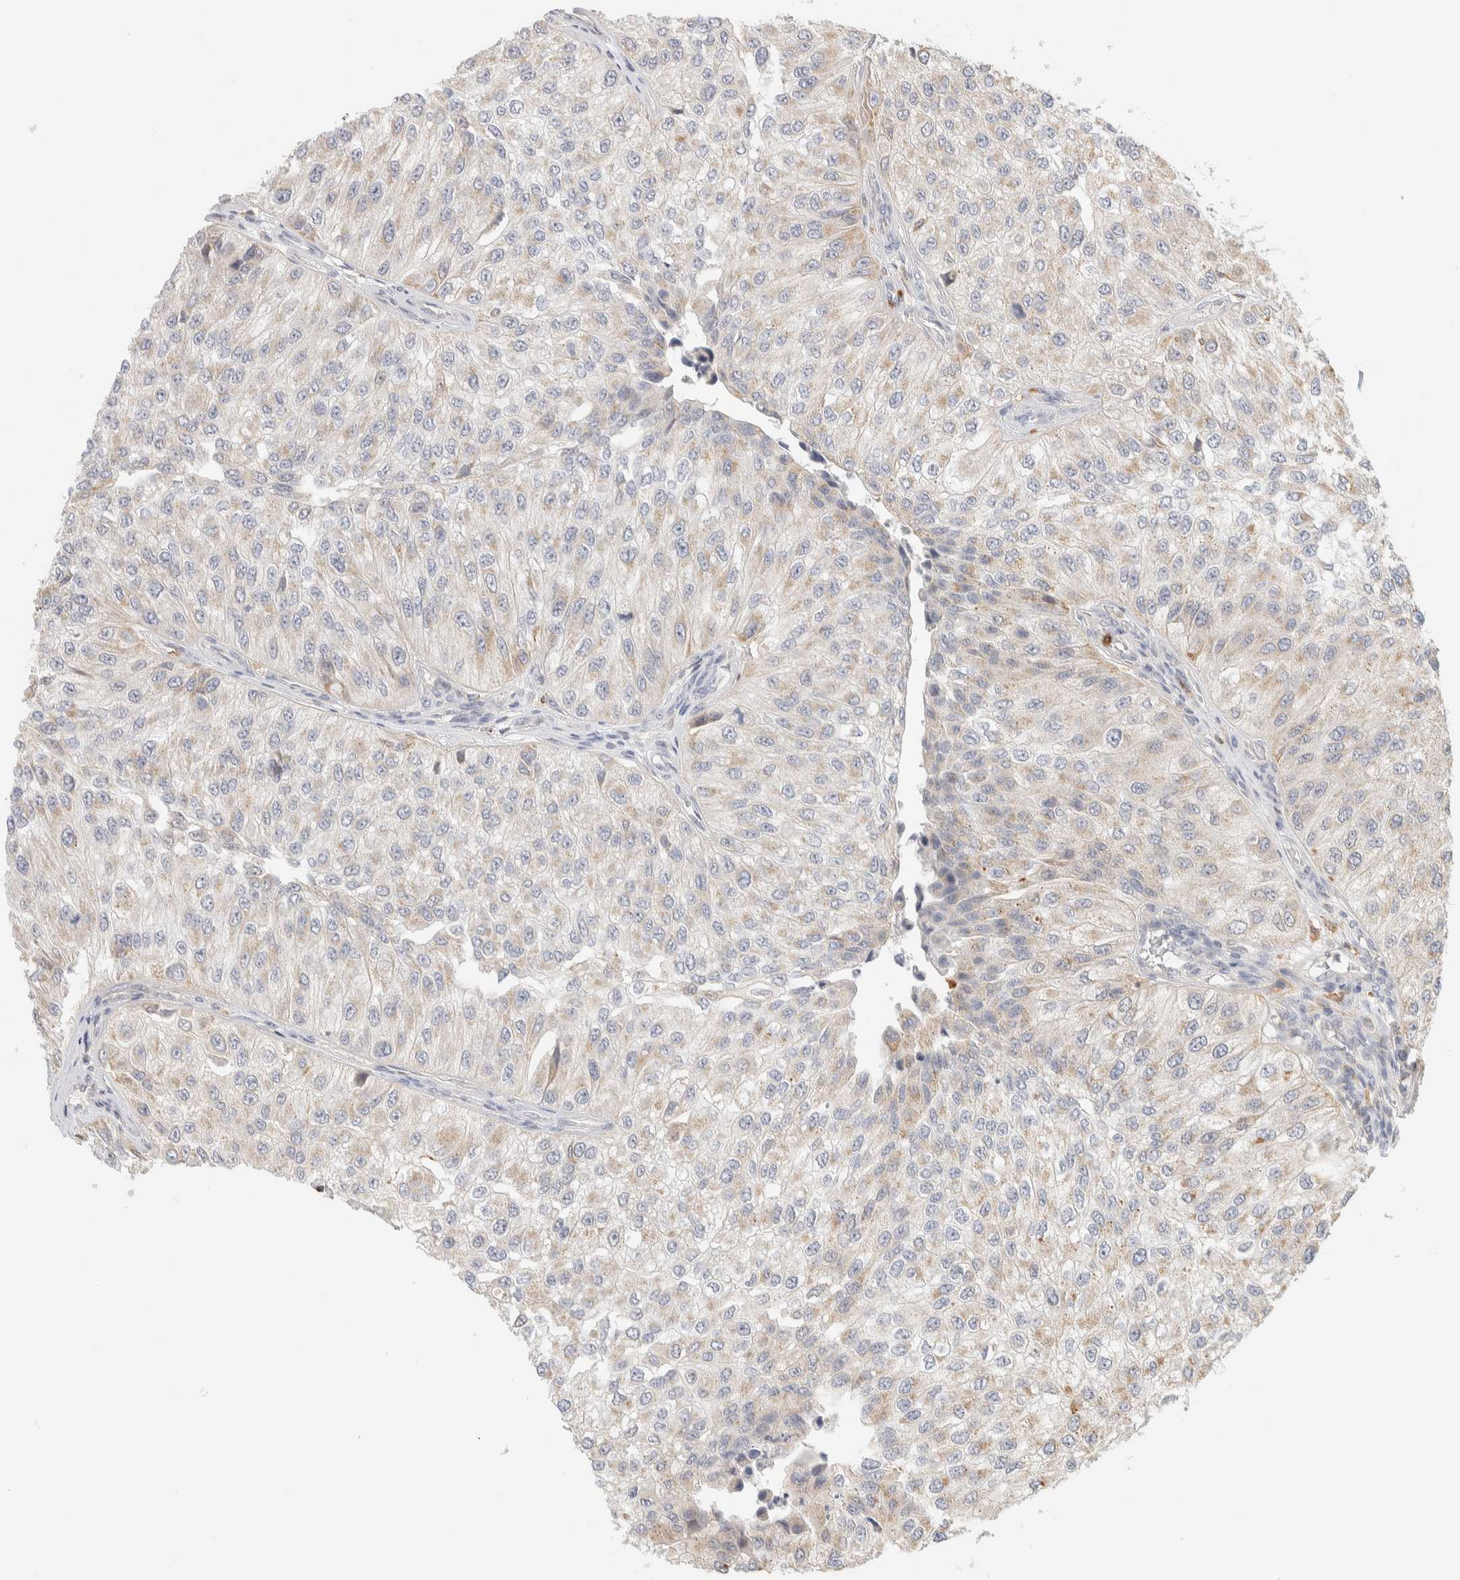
{"staining": {"intensity": "weak", "quantity": "25%-75%", "location": "cytoplasmic/membranous"}, "tissue": "urothelial cancer", "cell_type": "Tumor cells", "image_type": "cancer", "snomed": [{"axis": "morphology", "description": "Urothelial carcinoma, High grade"}, {"axis": "topography", "description": "Kidney"}, {"axis": "topography", "description": "Urinary bladder"}], "caption": "Tumor cells exhibit weak cytoplasmic/membranous positivity in about 25%-75% of cells in urothelial cancer.", "gene": "RUNDC1", "patient": {"sex": "male", "age": 77}}